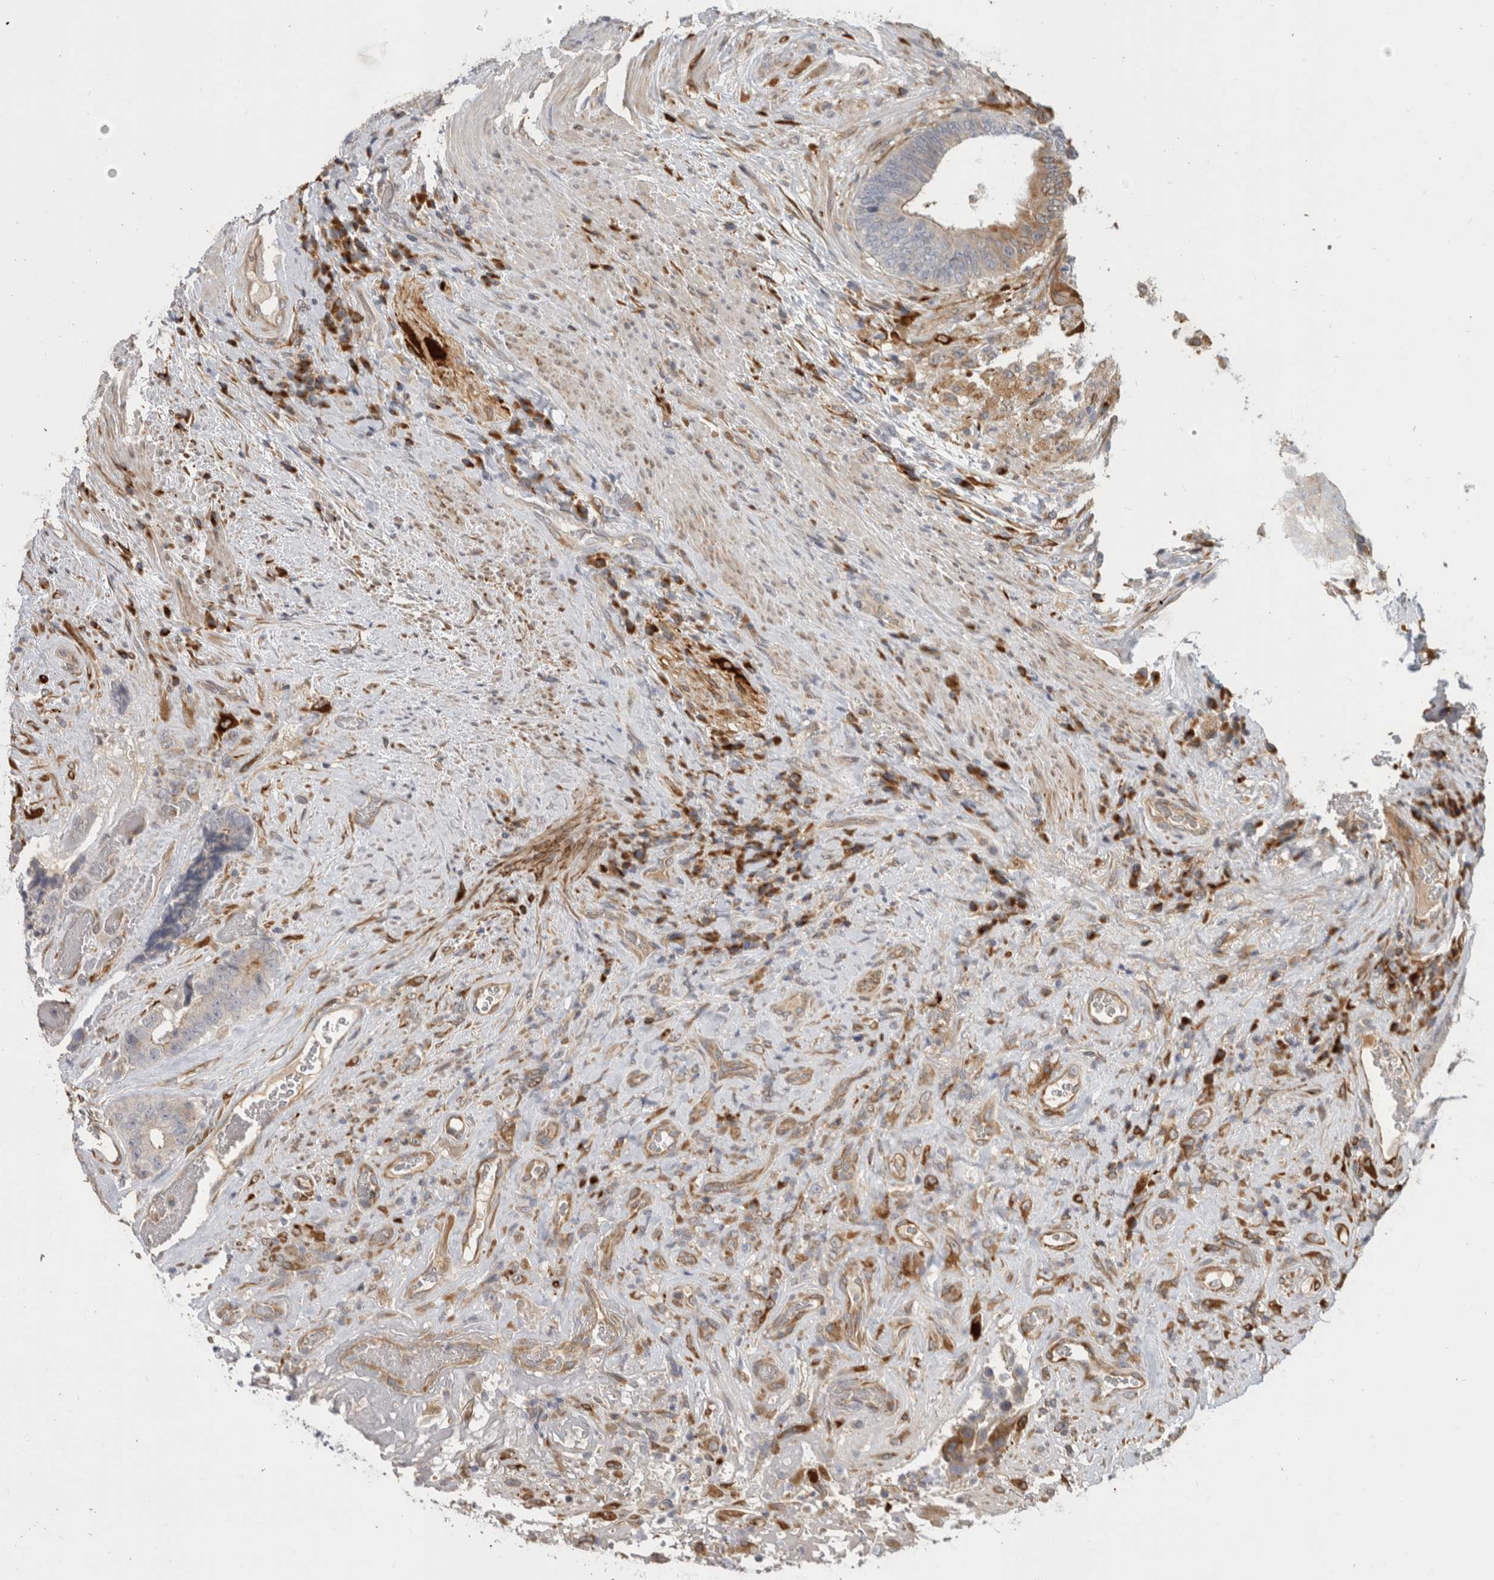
{"staining": {"intensity": "weak", "quantity": "25%-75%", "location": "cytoplasmic/membranous"}, "tissue": "colorectal cancer", "cell_type": "Tumor cells", "image_type": "cancer", "snomed": [{"axis": "morphology", "description": "Adenocarcinoma, NOS"}, {"axis": "topography", "description": "Rectum"}], "caption": "Immunohistochemical staining of human colorectal cancer reveals low levels of weak cytoplasmic/membranous protein expression in approximately 25%-75% of tumor cells. (IHC, brightfield microscopy, high magnification).", "gene": "APOL2", "patient": {"sex": "male", "age": 72}}